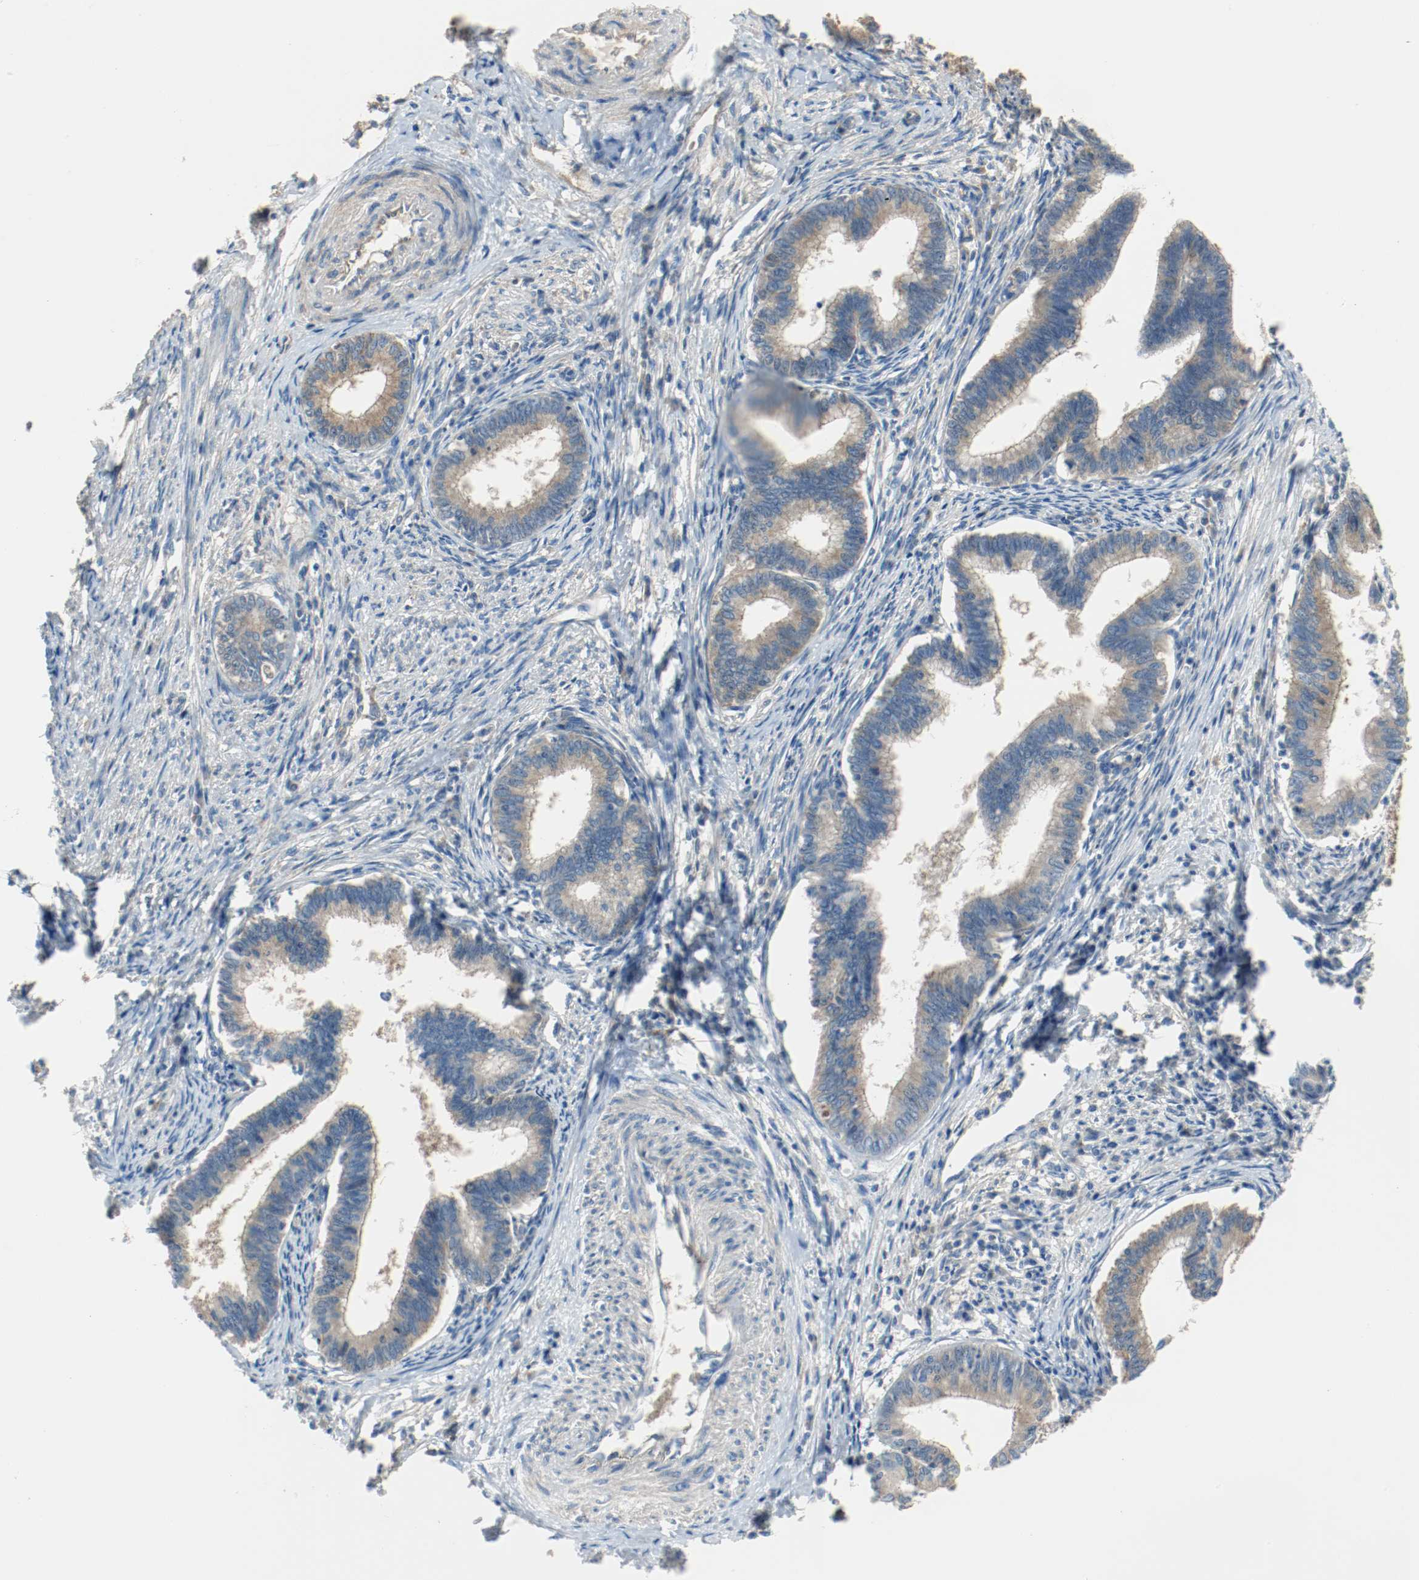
{"staining": {"intensity": "weak", "quantity": ">75%", "location": "cytoplasmic/membranous"}, "tissue": "cervical cancer", "cell_type": "Tumor cells", "image_type": "cancer", "snomed": [{"axis": "morphology", "description": "Adenocarcinoma, NOS"}, {"axis": "topography", "description": "Cervix"}], "caption": "A histopathology image showing weak cytoplasmic/membranous expression in about >75% of tumor cells in cervical cancer, as visualized by brown immunohistochemical staining.", "gene": "TUBA3D", "patient": {"sex": "female", "age": 36}}